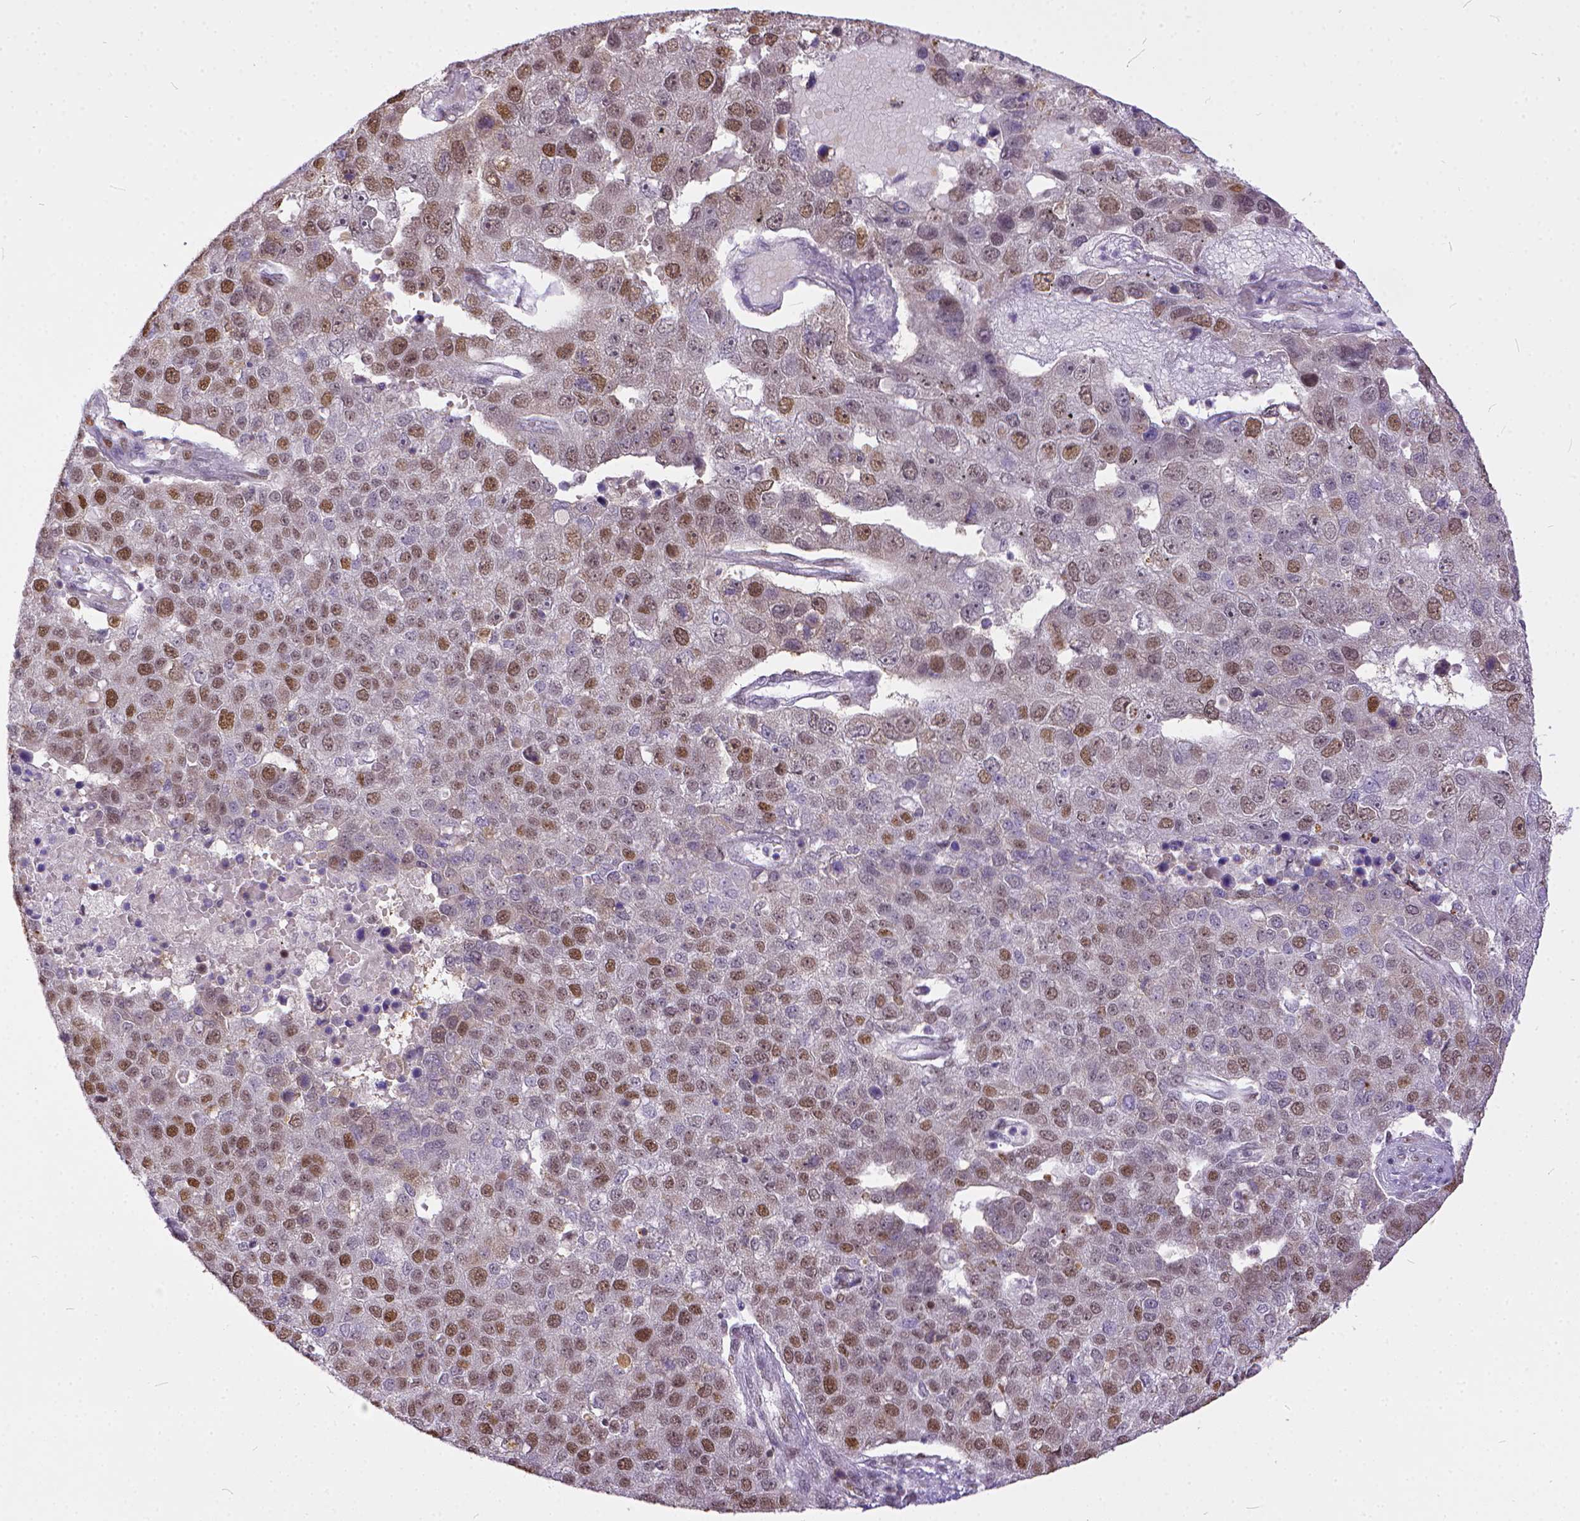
{"staining": {"intensity": "moderate", "quantity": ">75%", "location": "nuclear"}, "tissue": "pancreatic cancer", "cell_type": "Tumor cells", "image_type": "cancer", "snomed": [{"axis": "morphology", "description": "Adenocarcinoma, NOS"}, {"axis": "topography", "description": "Pancreas"}], "caption": "Protein expression analysis of pancreatic cancer (adenocarcinoma) demonstrates moderate nuclear expression in approximately >75% of tumor cells.", "gene": "ERCC1", "patient": {"sex": "female", "age": 61}}